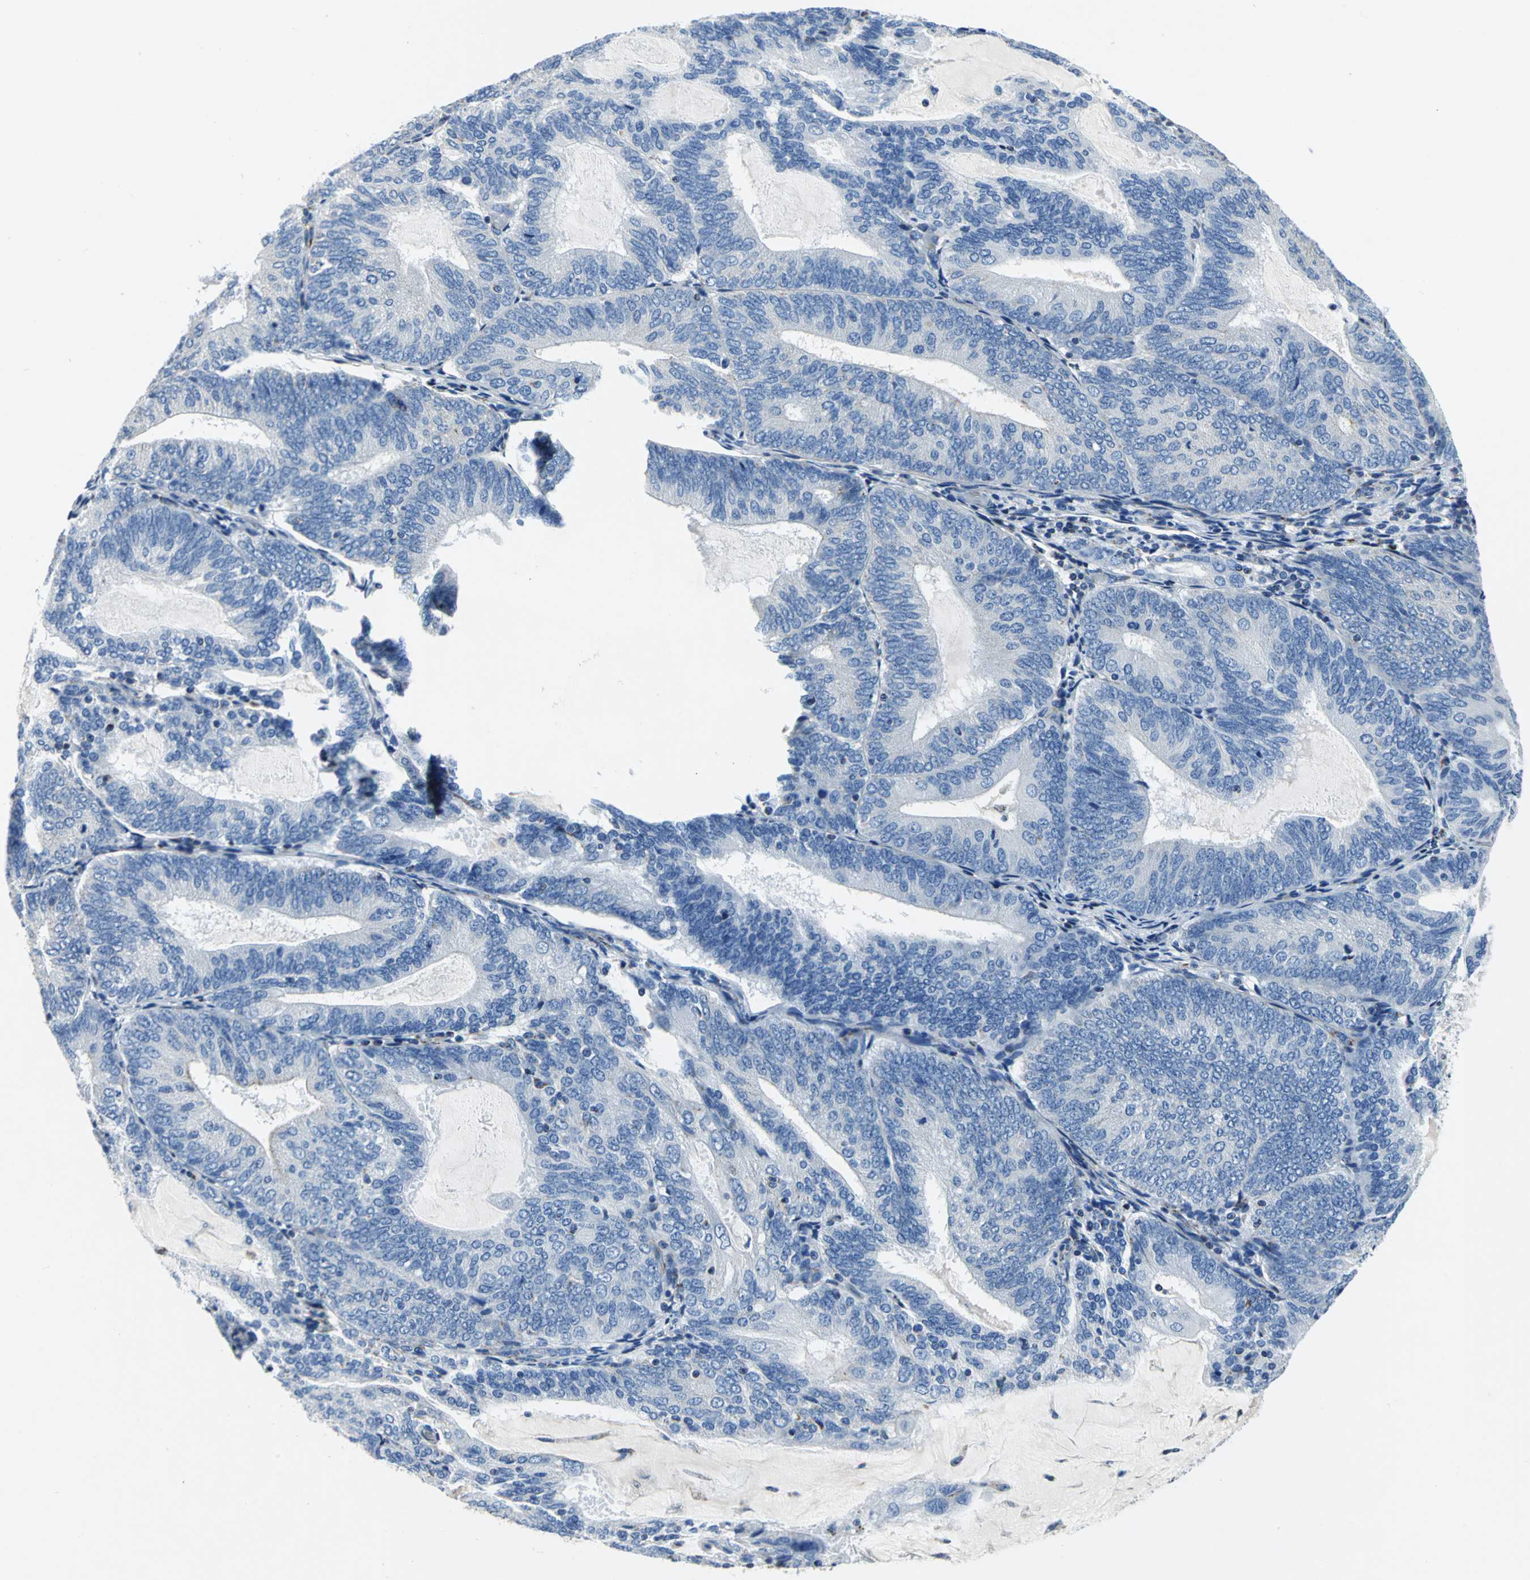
{"staining": {"intensity": "negative", "quantity": "none", "location": "none"}, "tissue": "endometrial cancer", "cell_type": "Tumor cells", "image_type": "cancer", "snomed": [{"axis": "morphology", "description": "Adenocarcinoma, NOS"}, {"axis": "topography", "description": "Endometrium"}], "caption": "DAB (3,3'-diaminobenzidine) immunohistochemical staining of endometrial cancer (adenocarcinoma) displays no significant positivity in tumor cells.", "gene": "IFI6", "patient": {"sex": "female", "age": 81}}